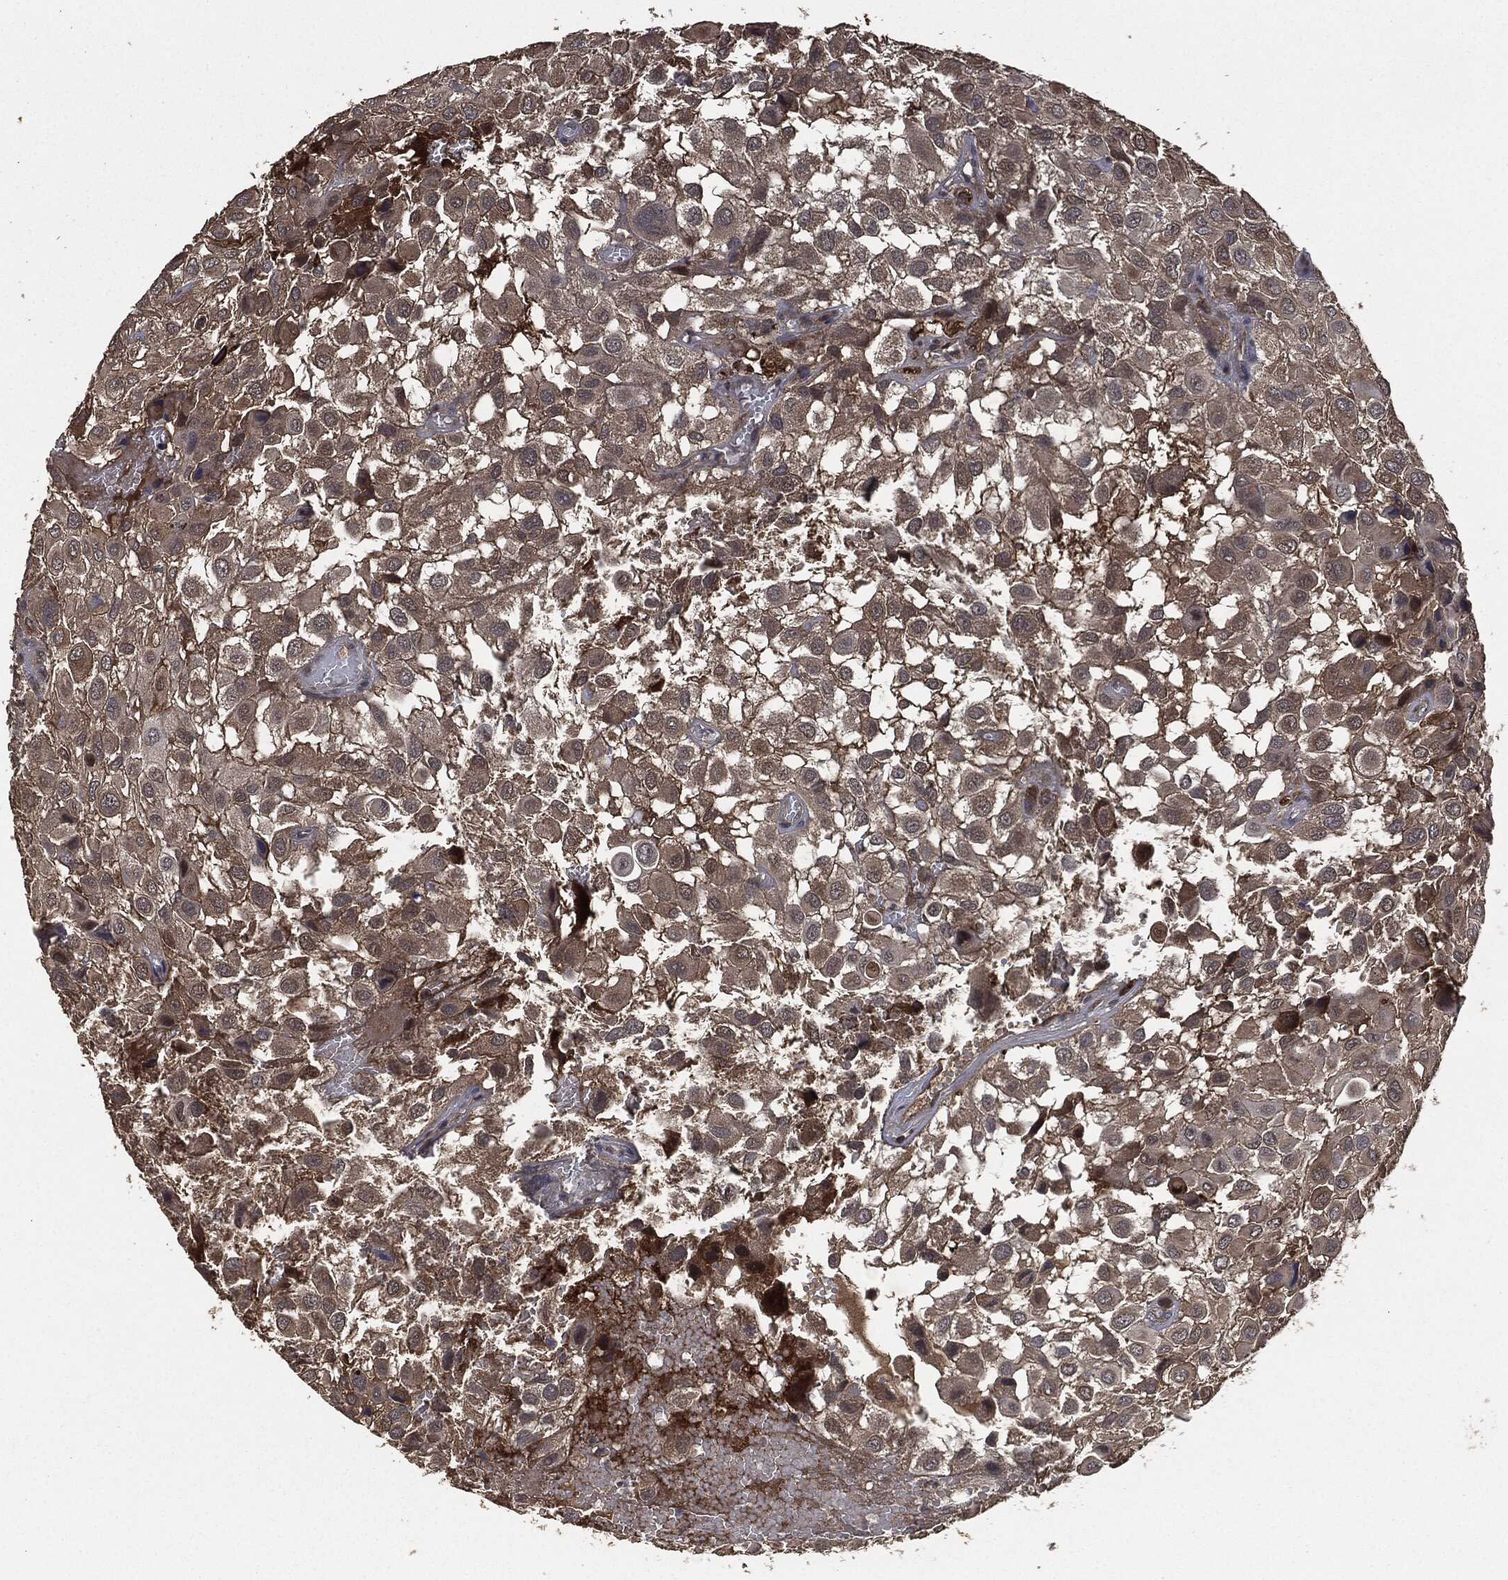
{"staining": {"intensity": "weak", "quantity": "25%-75%", "location": "cytoplasmic/membranous"}, "tissue": "urothelial cancer", "cell_type": "Tumor cells", "image_type": "cancer", "snomed": [{"axis": "morphology", "description": "Urothelial carcinoma, High grade"}, {"axis": "topography", "description": "Urinary bladder"}], "caption": "IHC photomicrograph of neoplastic tissue: human urothelial cancer stained using immunohistochemistry displays low levels of weak protein expression localized specifically in the cytoplasmic/membranous of tumor cells, appearing as a cytoplasmic/membranous brown color.", "gene": "CRABP2", "patient": {"sex": "male", "age": 56}}